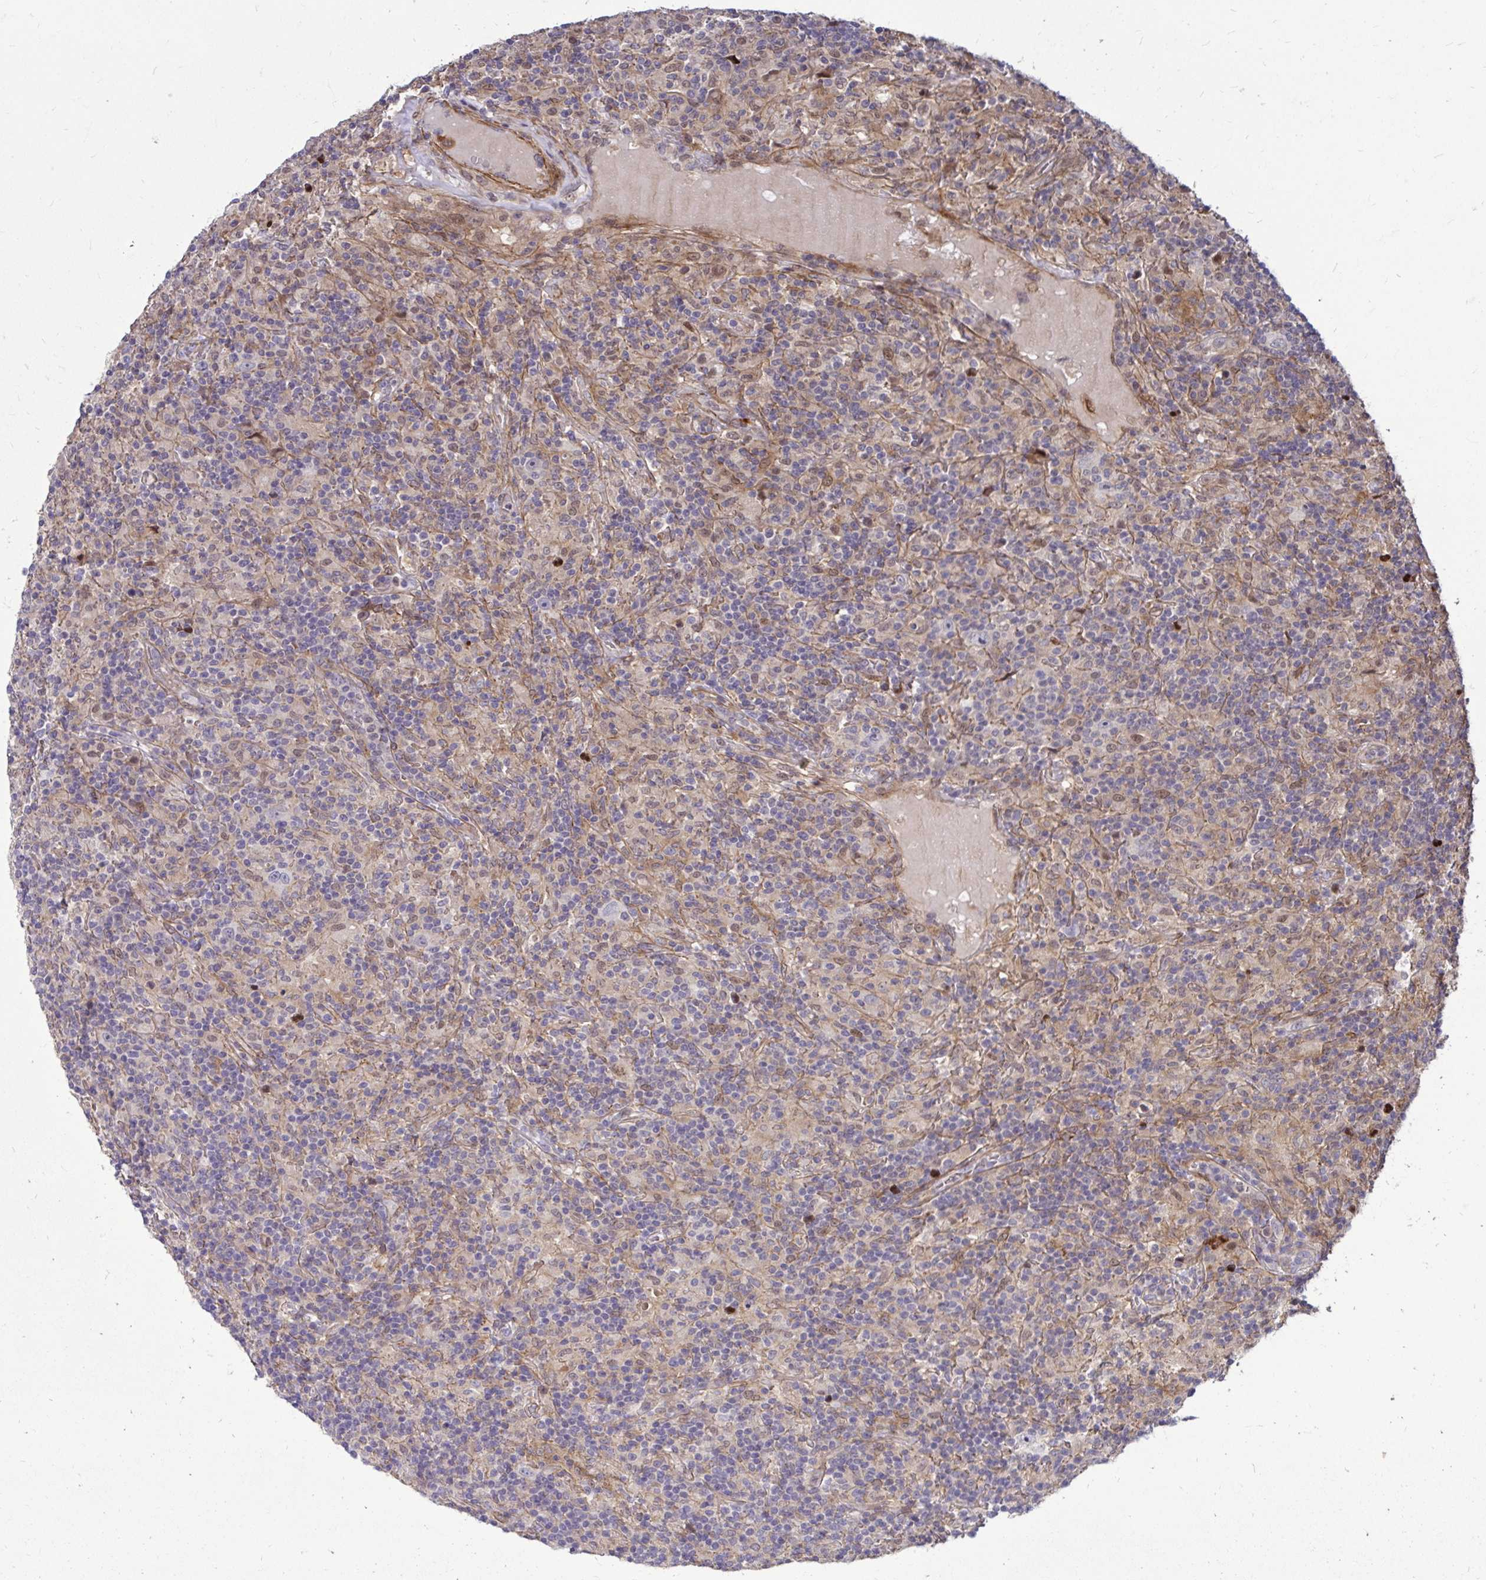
{"staining": {"intensity": "negative", "quantity": "none", "location": "none"}, "tissue": "lymphoma", "cell_type": "Tumor cells", "image_type": "cancer", "snomed": [{"axis": "morphology", "description": "Hodgkin's disease, NOS"}, {"axis": "topography", "description": "Lymph node"}], "caption": "Immunohistochemical staining of lymphoma reveals no significant expression in tumor cells.", "gene": "TRIP6", "patient": {"sex": "male", "age": 70}}